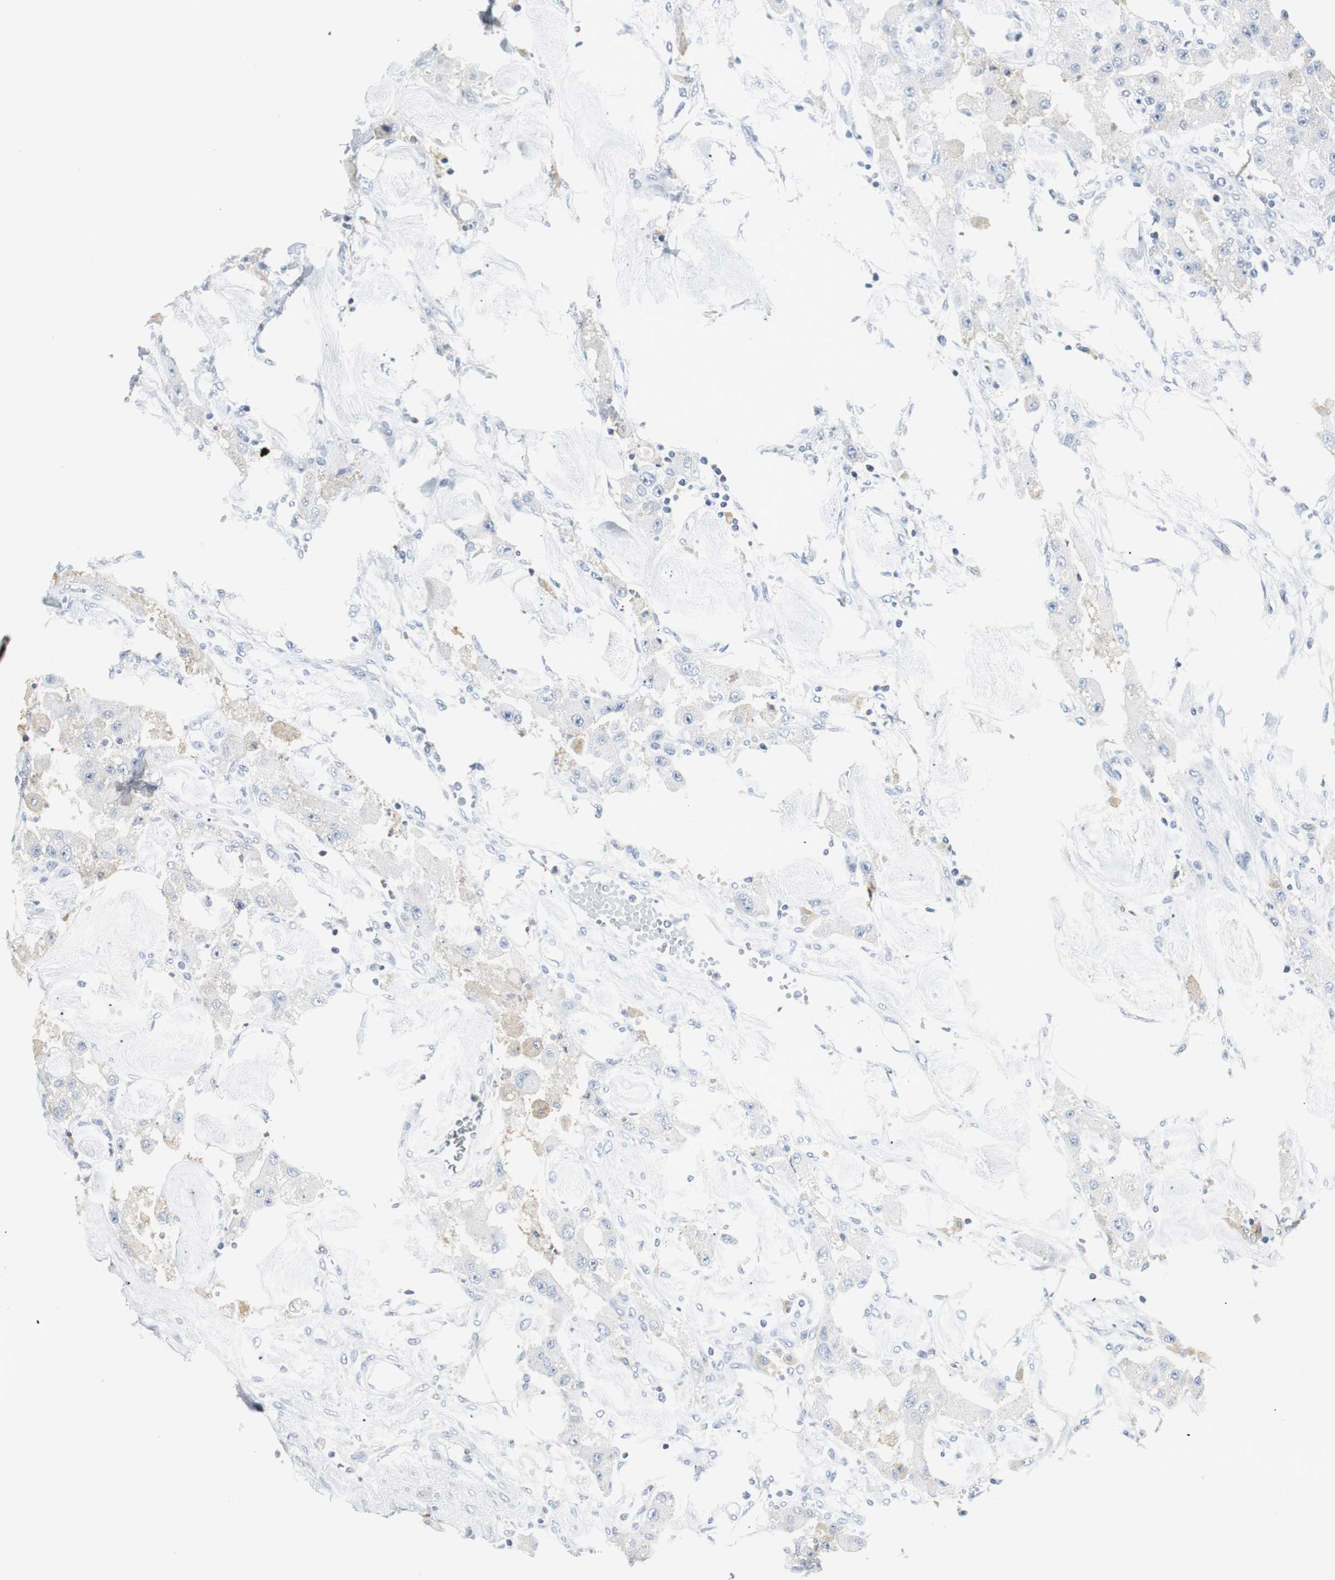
{"staining": {"intensity": "negative", "quantity": "none", "location": "none"}, "tissue": "carcinoid", "cell_type": "Tumor cells", "image_type": "cancer", "snomed": [{"axis": "morphology", "description": "Carcinoid, malignant, NOS"}, {"axis": "topography", "description": "Pancreas"}], "caption": "This is a micrograph of immunohistochemistry (IHC) staining of carcinoid, which shows no staining in tumor cells. (DAB (3,3'-diaminobenzidine) IHC visualized using brightfield microscopy, high magnification).", "gene": "SLC2A5", "patient": {"sex": "male", "age": 41}}